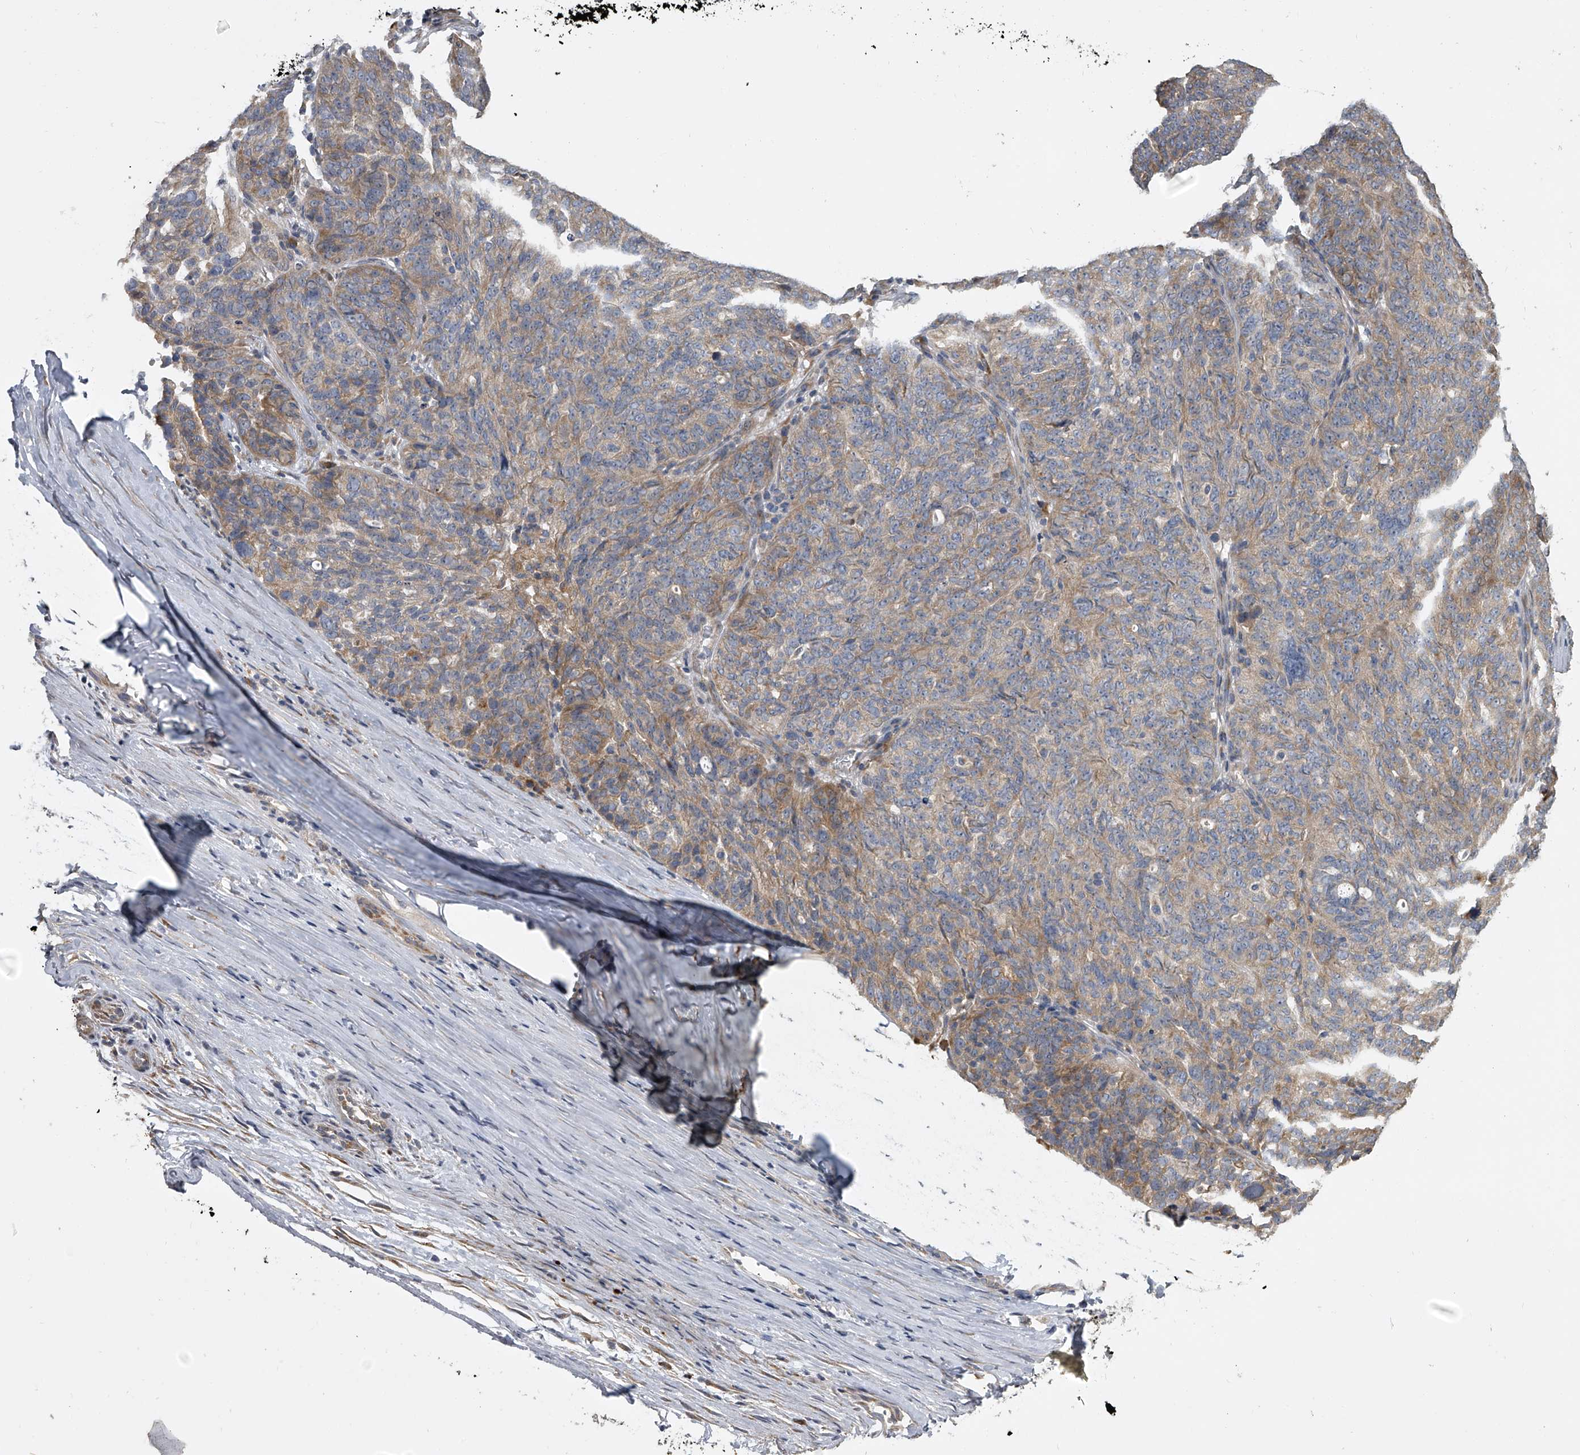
{"staining": {"intensity": "moderate", "quantity": "25%-75%", "location": "cytoplasmic/membranous"}, "tissue": "ovarian cancer", "cell_type": "Tumor cells", "image_type": "cancer", "snomed": [{"axis": "morphology", "description": "Cystadenocarcinoma, serous, NOS"}, {"axis": "topography", "description": "Ovary"}], "caption": "An IHC photomicrograph of neoplastic tissue is shown. Protein staining in brown highlights moderate cytoplasmic/membranous positivity in ovarian serous cystadenocarcinoma within tumor cells.", "gene": "DOCK9", "patient": {"sex": "female", "age": 59}}